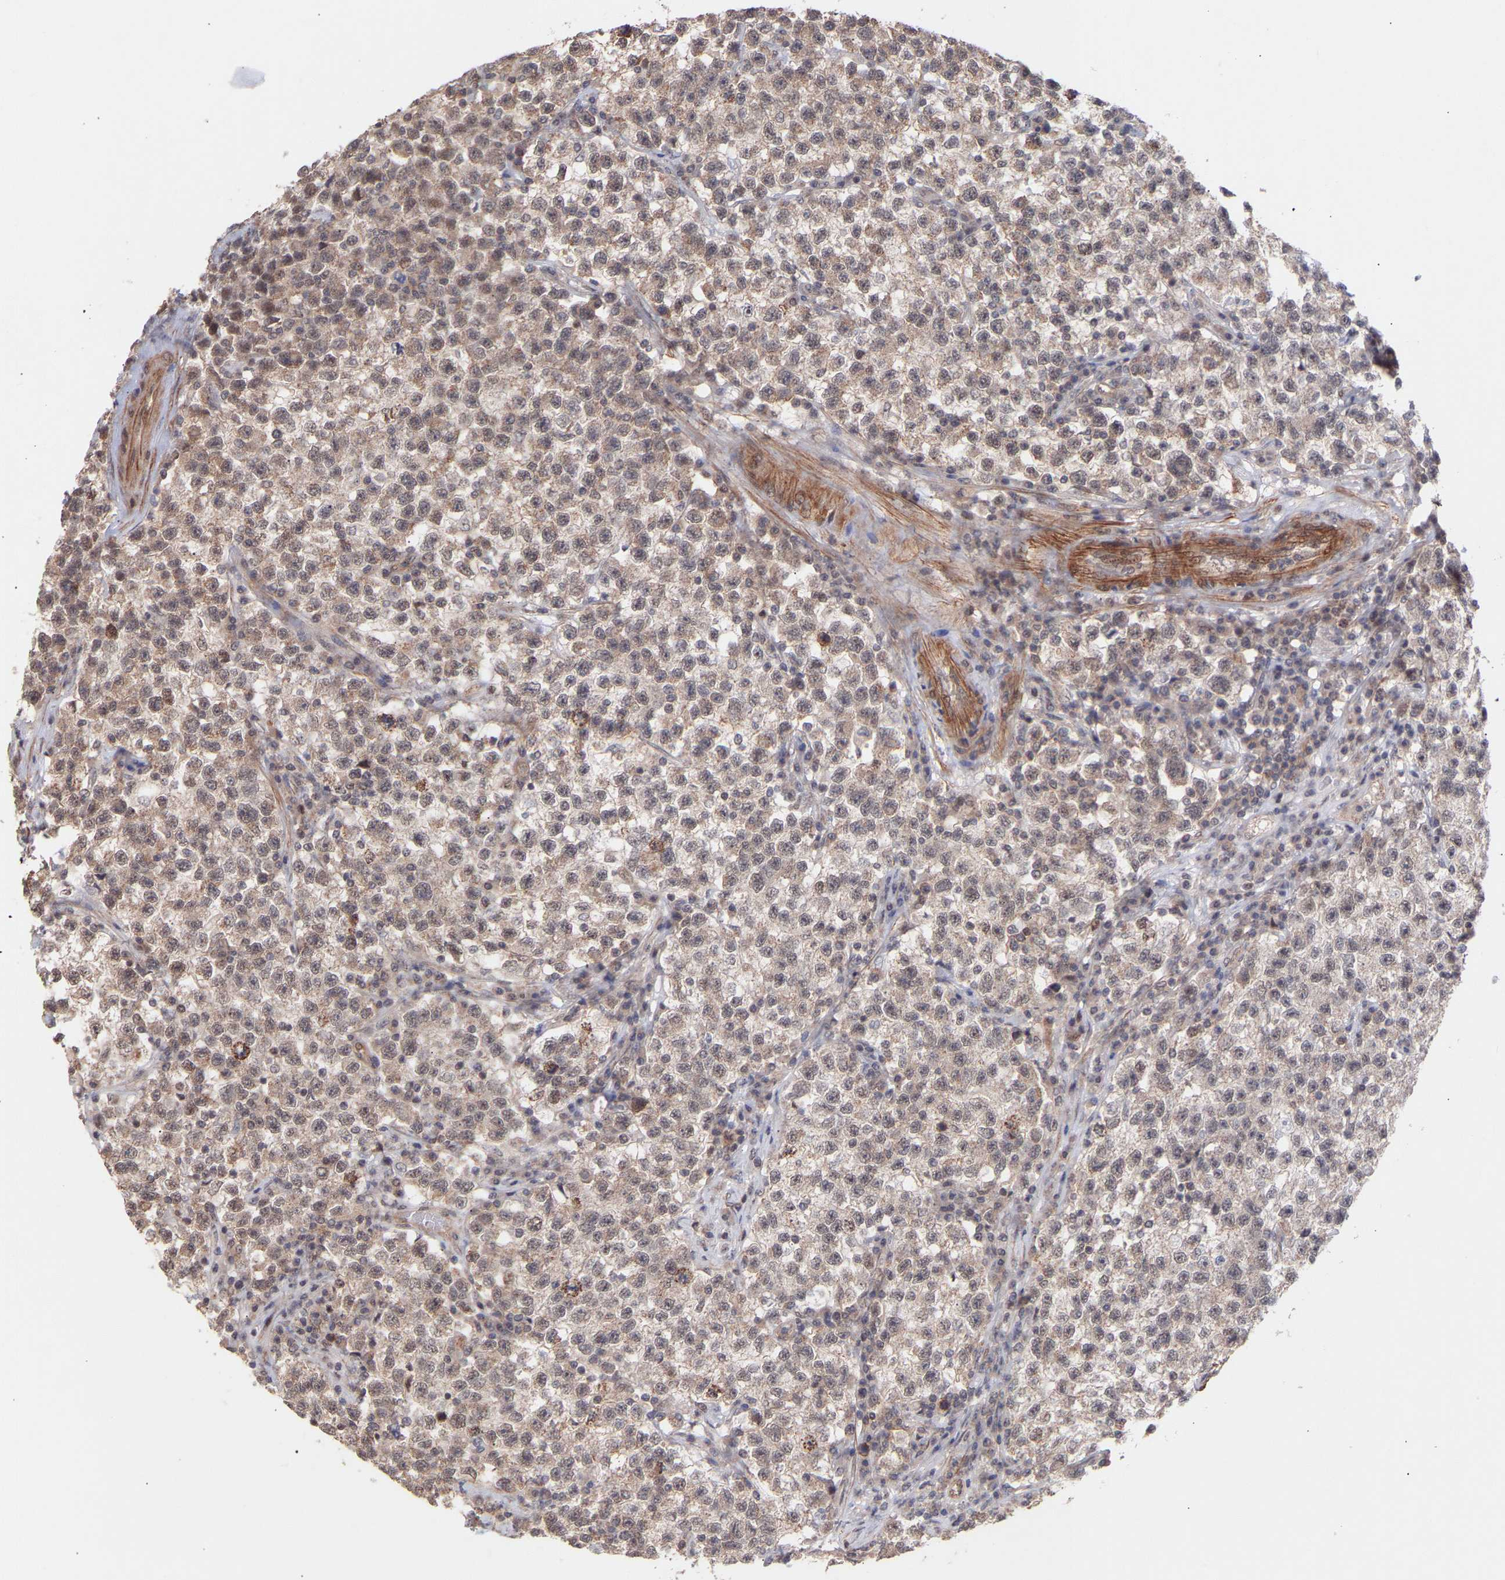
{"staining": {"intensity": "weak", "quantity": ">75%", "location": "cytoplasmic/membranous"}, "tissue": "testis cancer", "cell_type": "Tumor cells", "image_type": "cancer", "snomed": [{"axis": "morphology", "description": "Seminoma, NOS"}, {"axis": "topography", "description": "Testis"}], "caption": "Weak cytoplasmic/membranous expression is identified in about >75% of tumor cells in seminoma (testis).", "gene": "PDLIM5", "patient": {"sex": "male", "age": 22}}